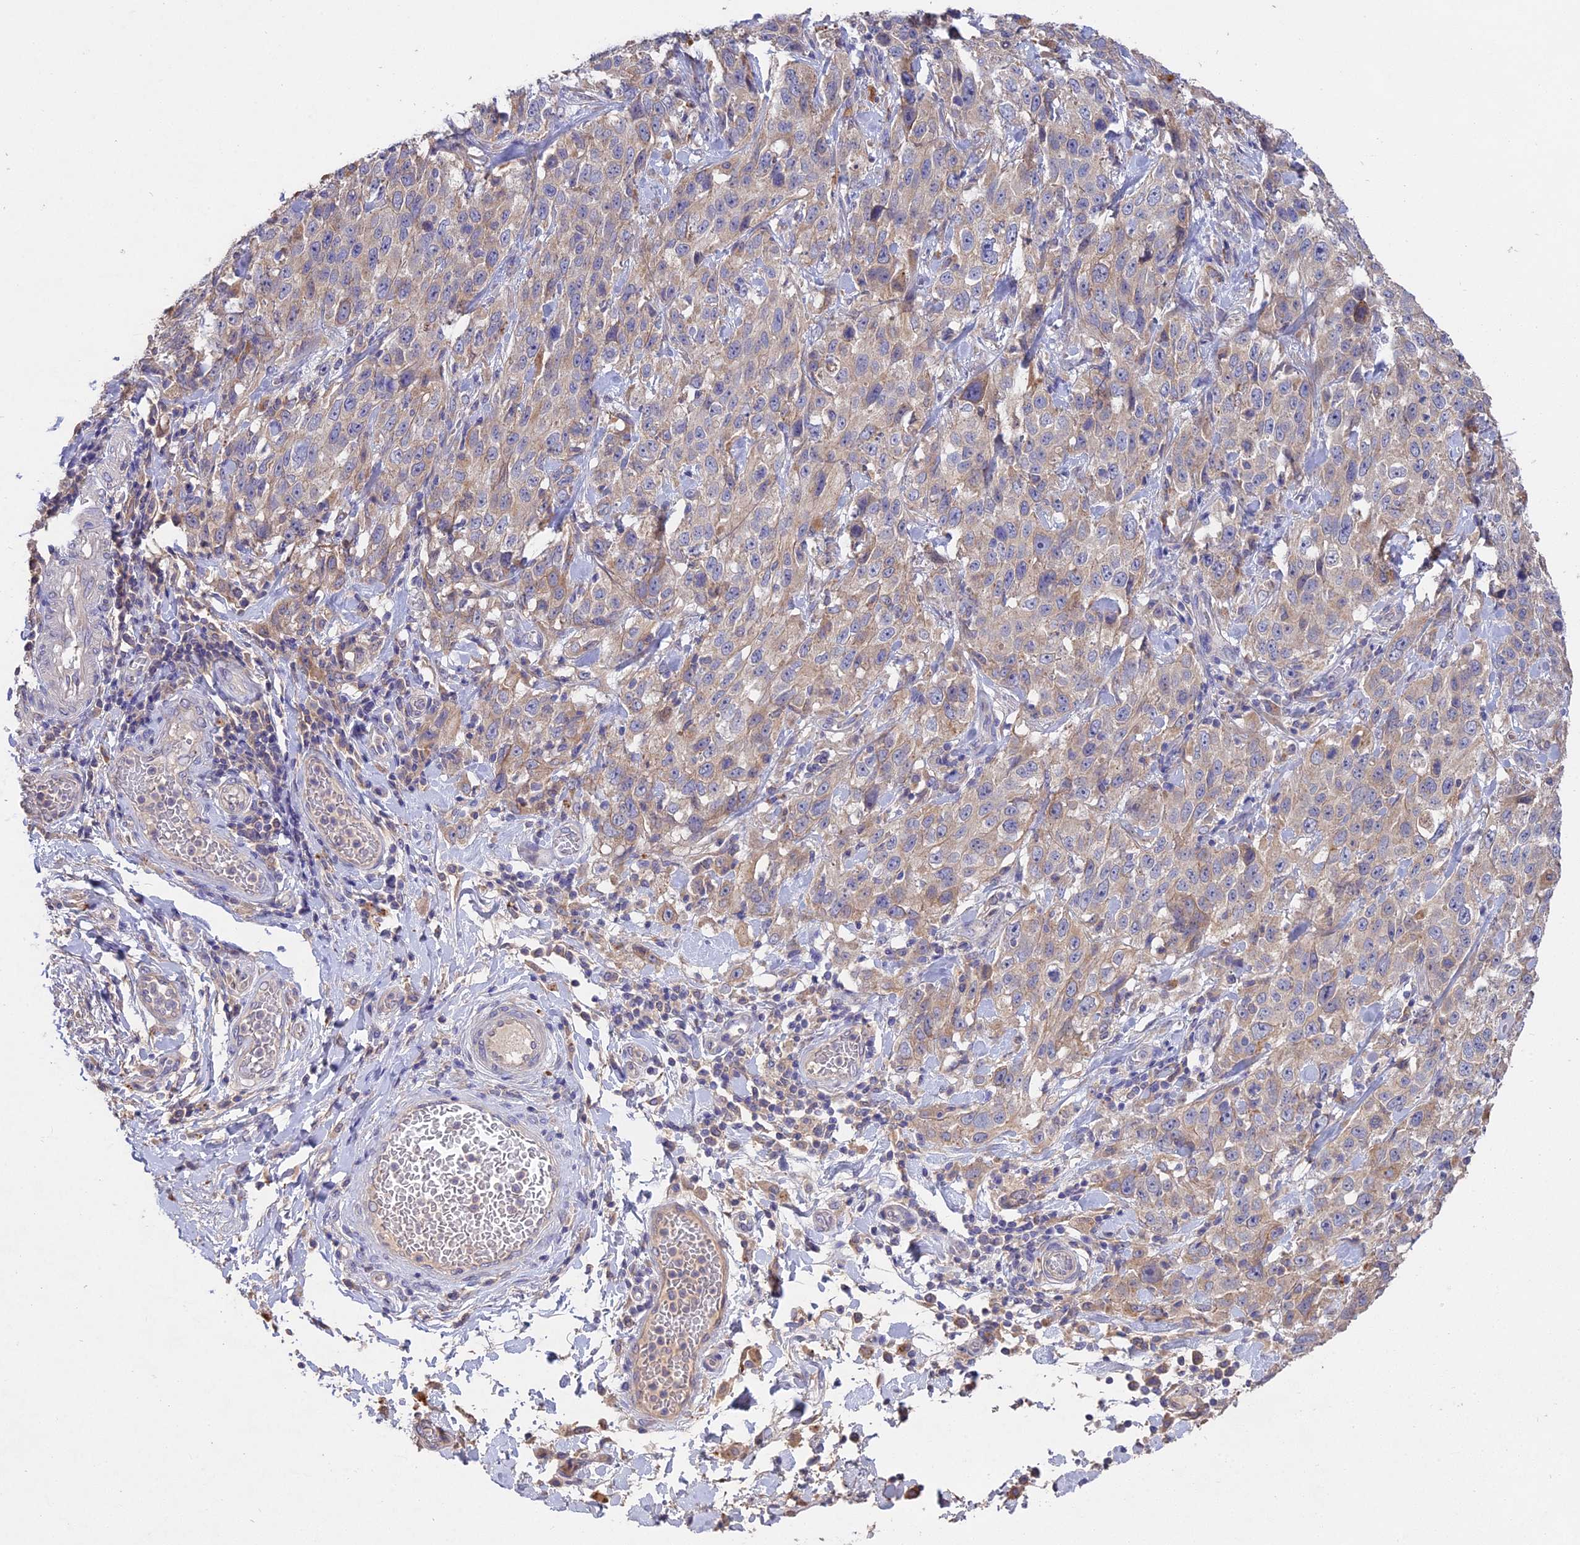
{"staining": {"intensity": "weak", "quantity": "<25%", "location": "cytoplasmic/membranous"}, "tissue": "stomach cancer", "cell_type": "Tumor cells", "image_type": "cancer", "snomed": [{"axis": "morphology", "description": "Normal tissue, NOS"}, {"axis": "morphology", "description": "Adenocarcinoma, NOS"}, {"axis": "topography", "description": "Lymph node"}, {"axis": "topography", "description": "Stomach"}], "caption": "Protein analysis of adenocarcinoma (stomach) reveals no significant positivity in tumor cells. (Brightfield microscopy of DAB (3,3'-diaminobenzidine) IHC at high magnification).", "gene": "SLC26A4", "patient": {"sex": "male", "age": 48}}